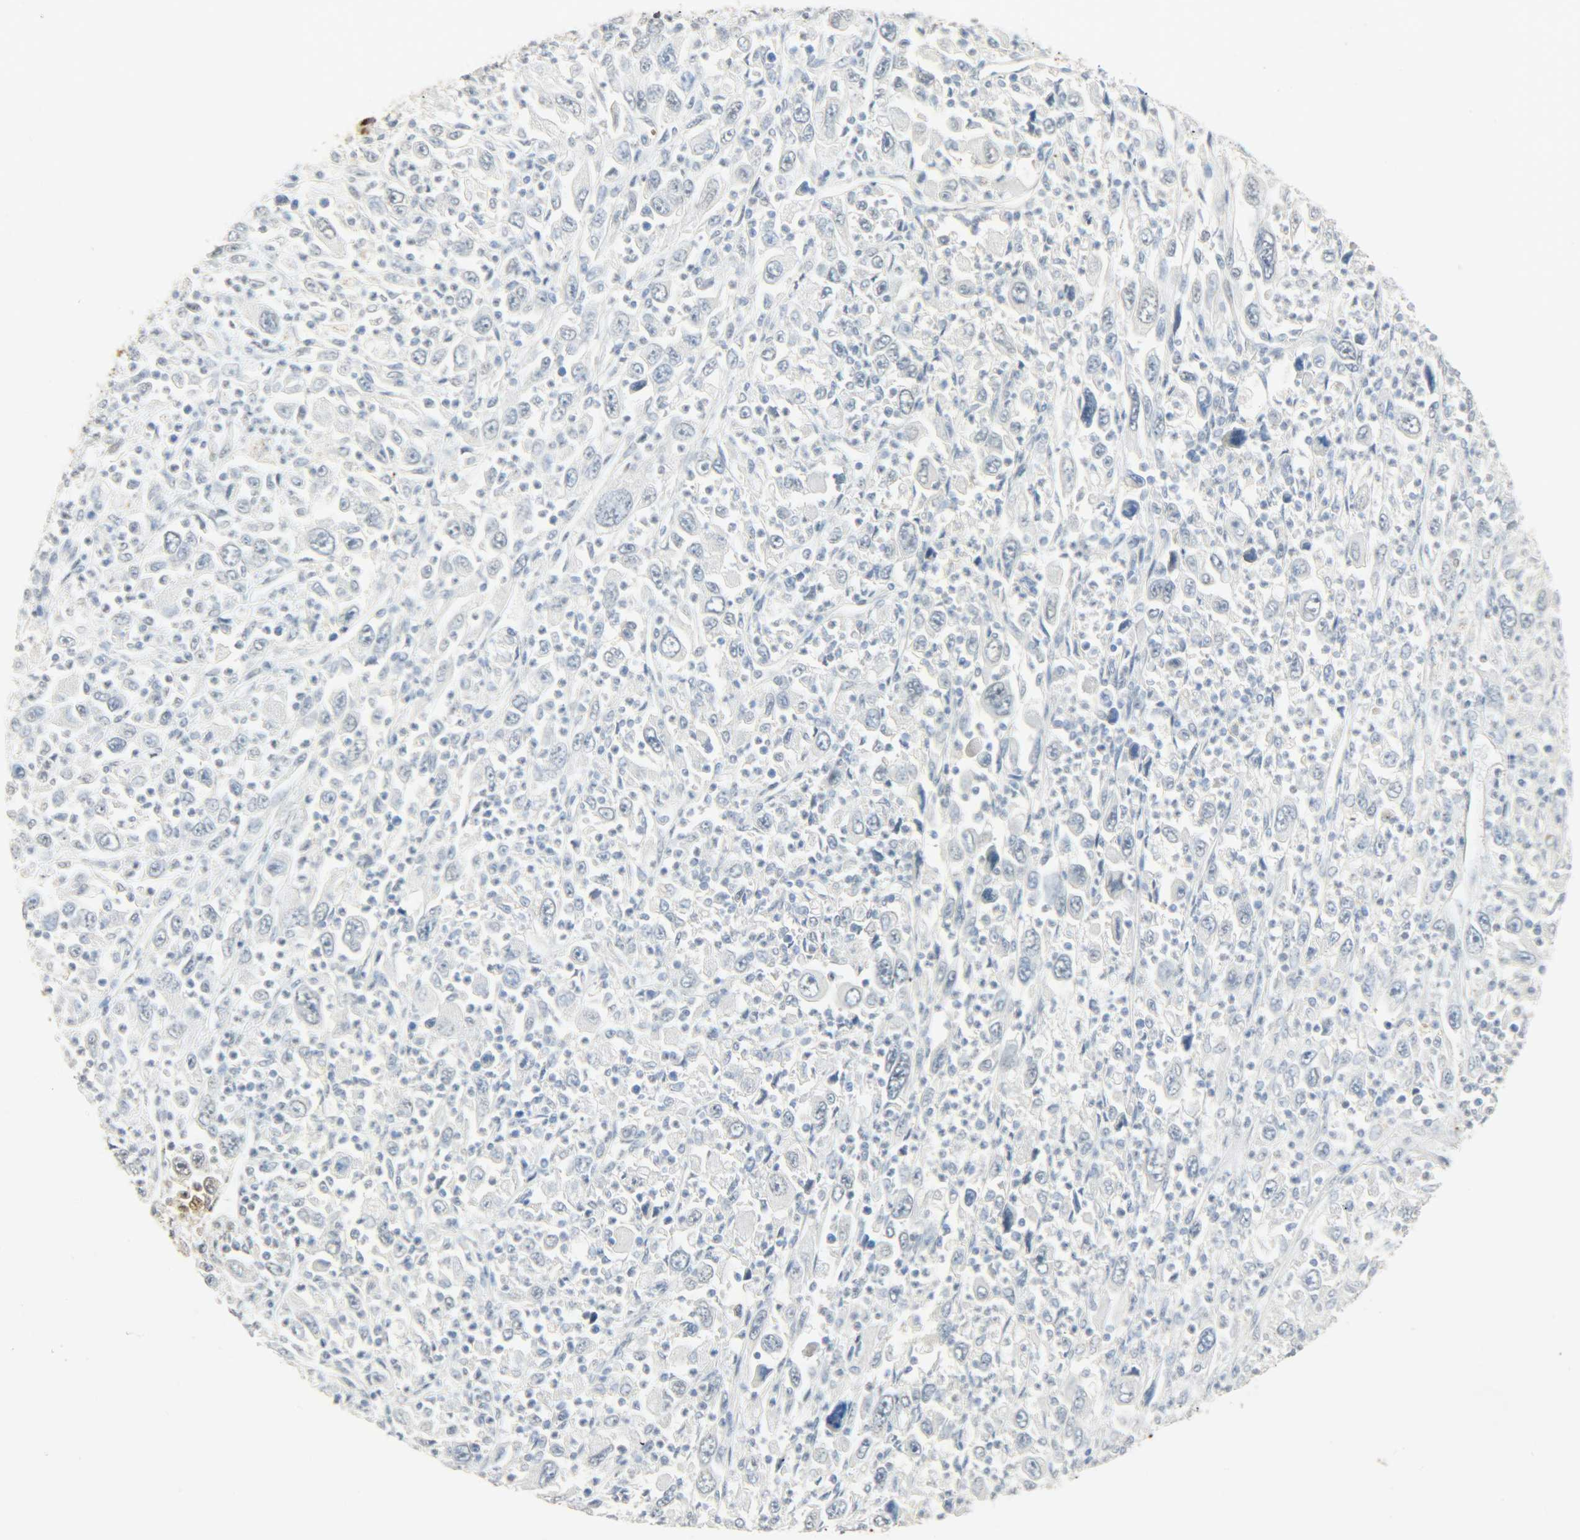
{"staining": {"intensity": "negative", "quantity": "none", "location": "none"}, "tissue": "melanoma", "cell_type": "Tumor cells", "image_type": "cancer", "snomed": [{"axis": "morphology", "description": "Malignant melanoma, Metastatic site"}, {"axis": "topography", "description": "Skin"}], "caption": "Protein analysis of melanoma reveals no significant positivity in tumor cells.", "gene": "GIT2", "patient": {"sex": "female", "age": 56}}